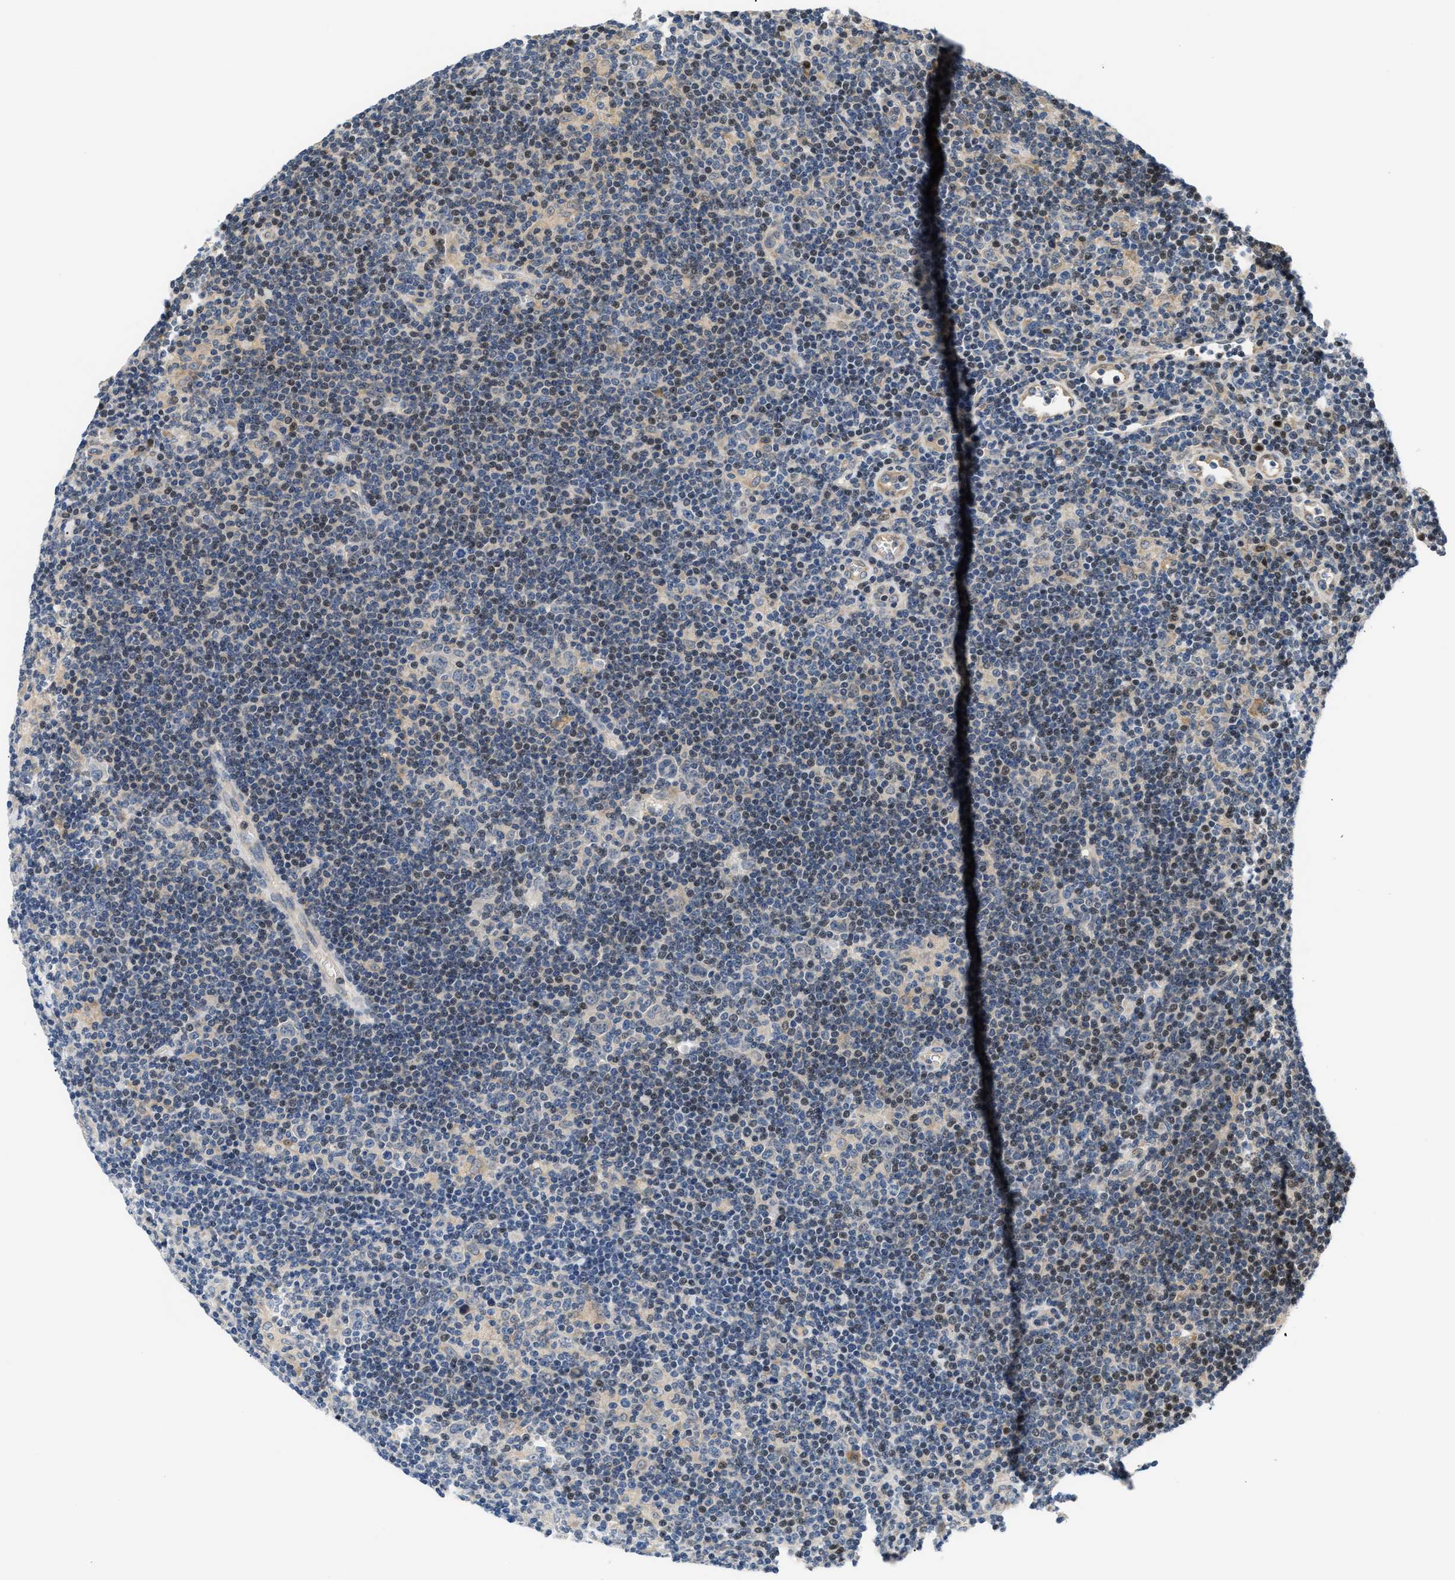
{"staining": {"intensity": "negative", "quantity": "none", "location": "none"}, "tissue": "lymphoma", "cell_type": "Tumor cells", "image_type": "cancer", "snomed": [{"axis": "morphology", "description": "Hodgkin's disease, NOS"}, {"axis": "topography", "description": "Lymph node"}], "caption": "Protein analysis of Hodgkin's disease reveals no significant staining in tumor cells. (DAB (3,3'-diaminobenzidine) immunohistochemistry with hematoxylin counter stain).", "gene": "TNIP2", "patient": {"sex": "female", "age": 57}}